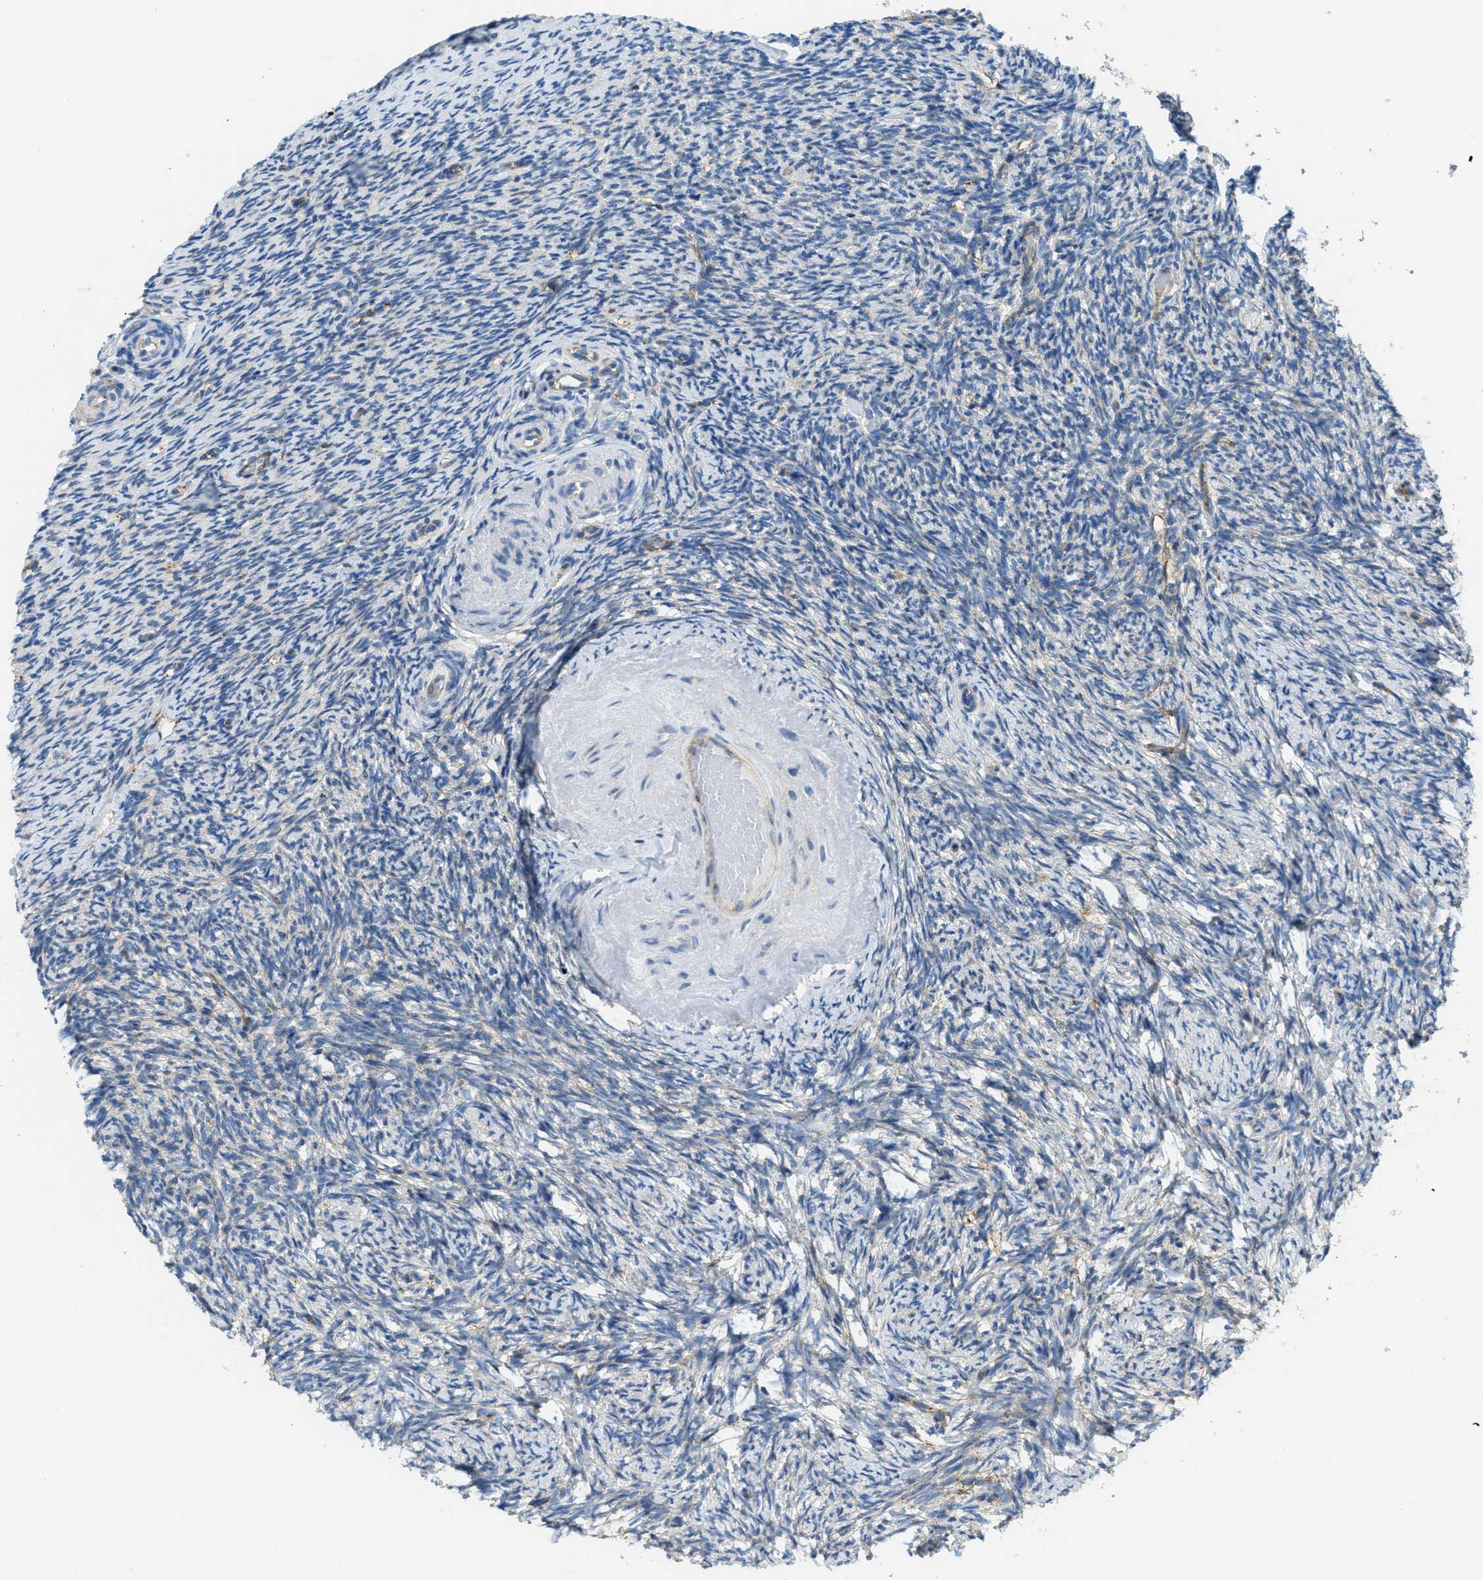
{"staining": {"intensity": "moderate", "quantity": "<25%", "location": "cytoplasmic/membranous"}, "tissue": "ovary", "cell_type": "Ovarian stroma cells", "image_type": "normal", "snomed": [{"axis": "morphology", "description": "Normal tissue, NOS"}, {"axis": "topography", "description": "Ovary"}], "caption": "Immunohistochemistry histopathology image of benign ovary stained for a protein (brown), which demonstrates low levels of moderate cytoplasmic/membranous positivity in about <25% of ovarian stroma cells.", "gene": "AP2B1", "patient": {"sex": "female", "age": 60}}